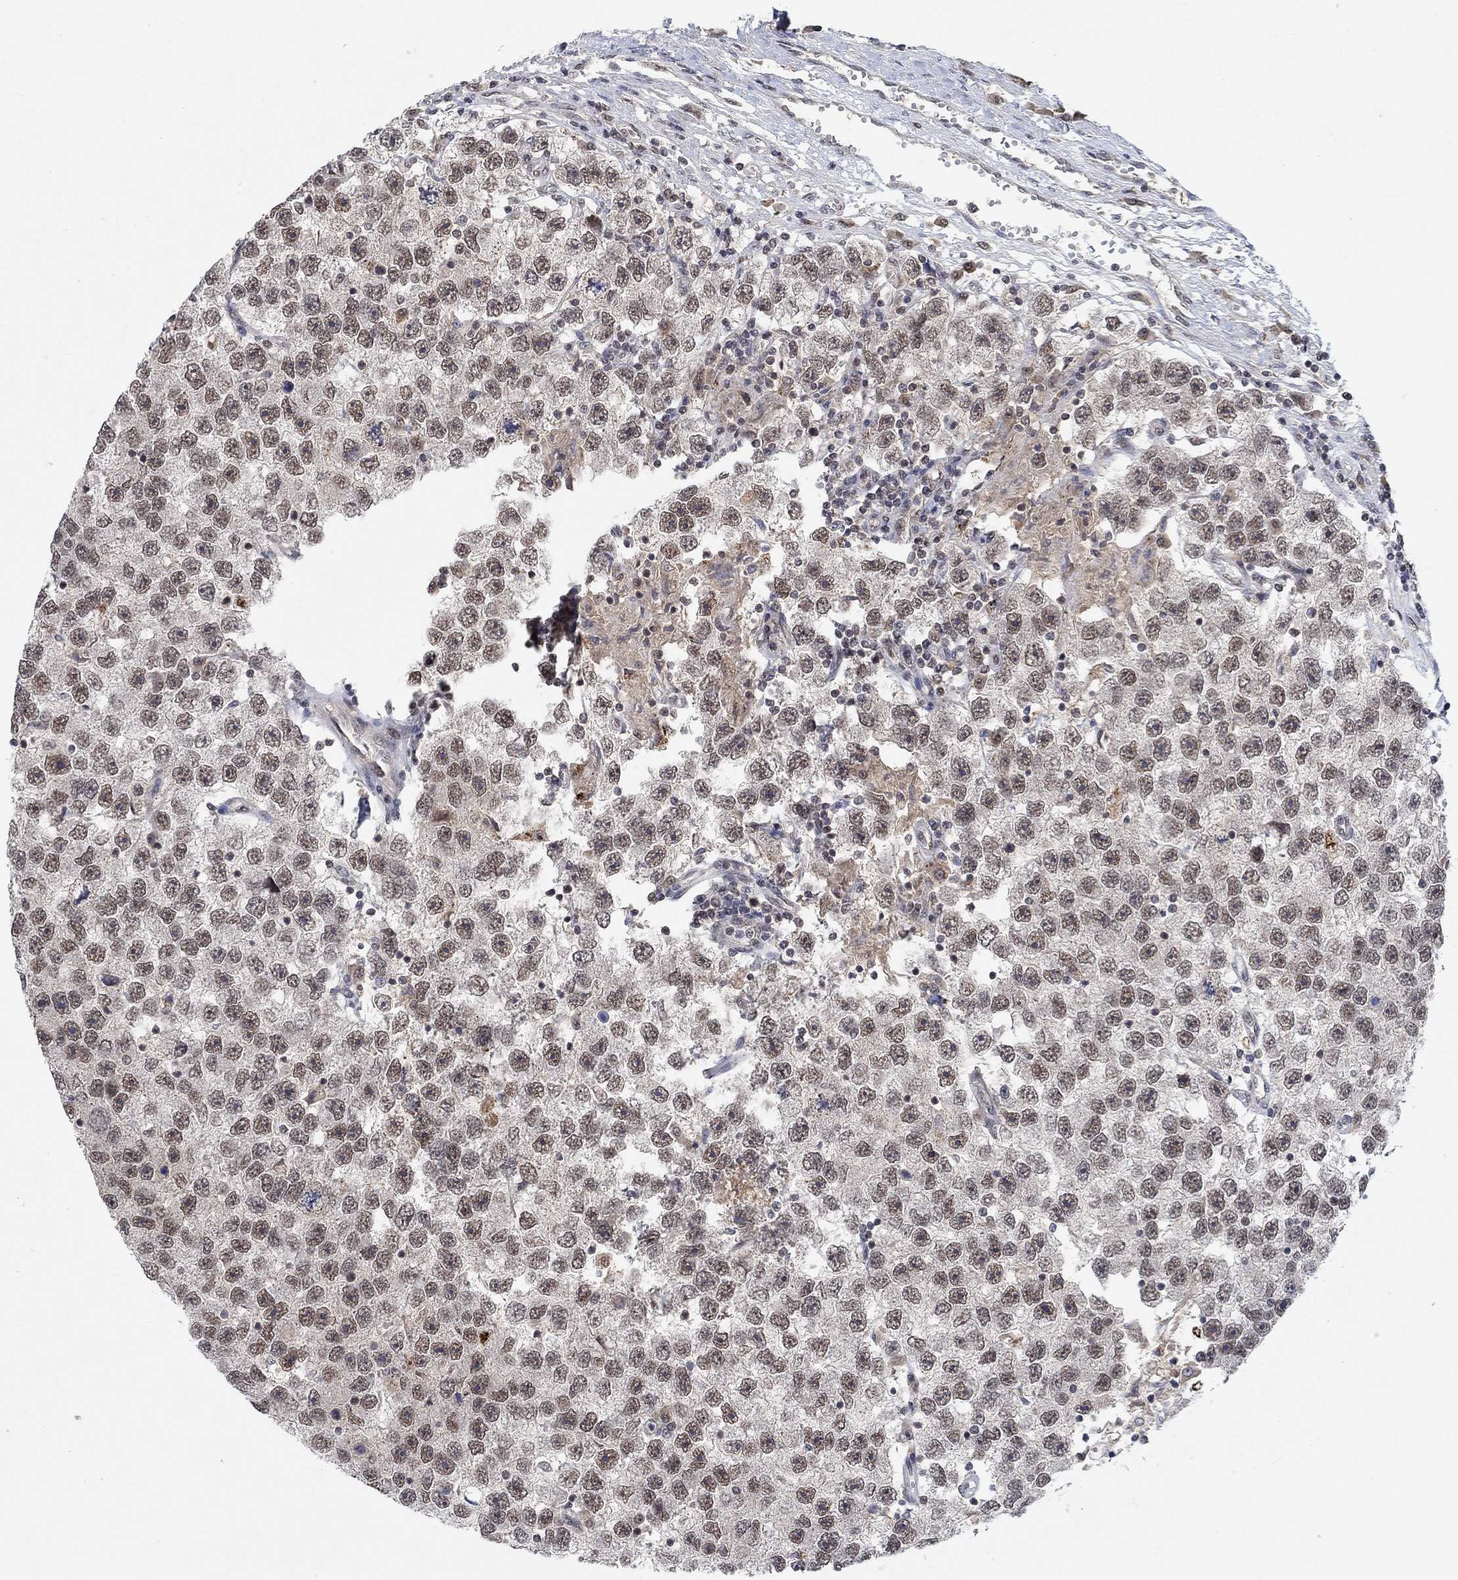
{"staining": {"intensity": "moderate", "quantity": "25%-75%", "location": "nuclear"}, "tissue": "testis cancer", "cell_type": "Tumor cells", "image_type": "cancer", "snomed": [{"axis": "morphology", "description": "Seminoma, NOS"}, {"axis": "topography", "description": "Testis"}], "caption": "IHC of human seminoma (testis) shows medium levels of moderate nuclear expression in about 25%-75% of tumor cells.", "gene": "THAP8", "patient": {"sex": "male", "age": 26}}